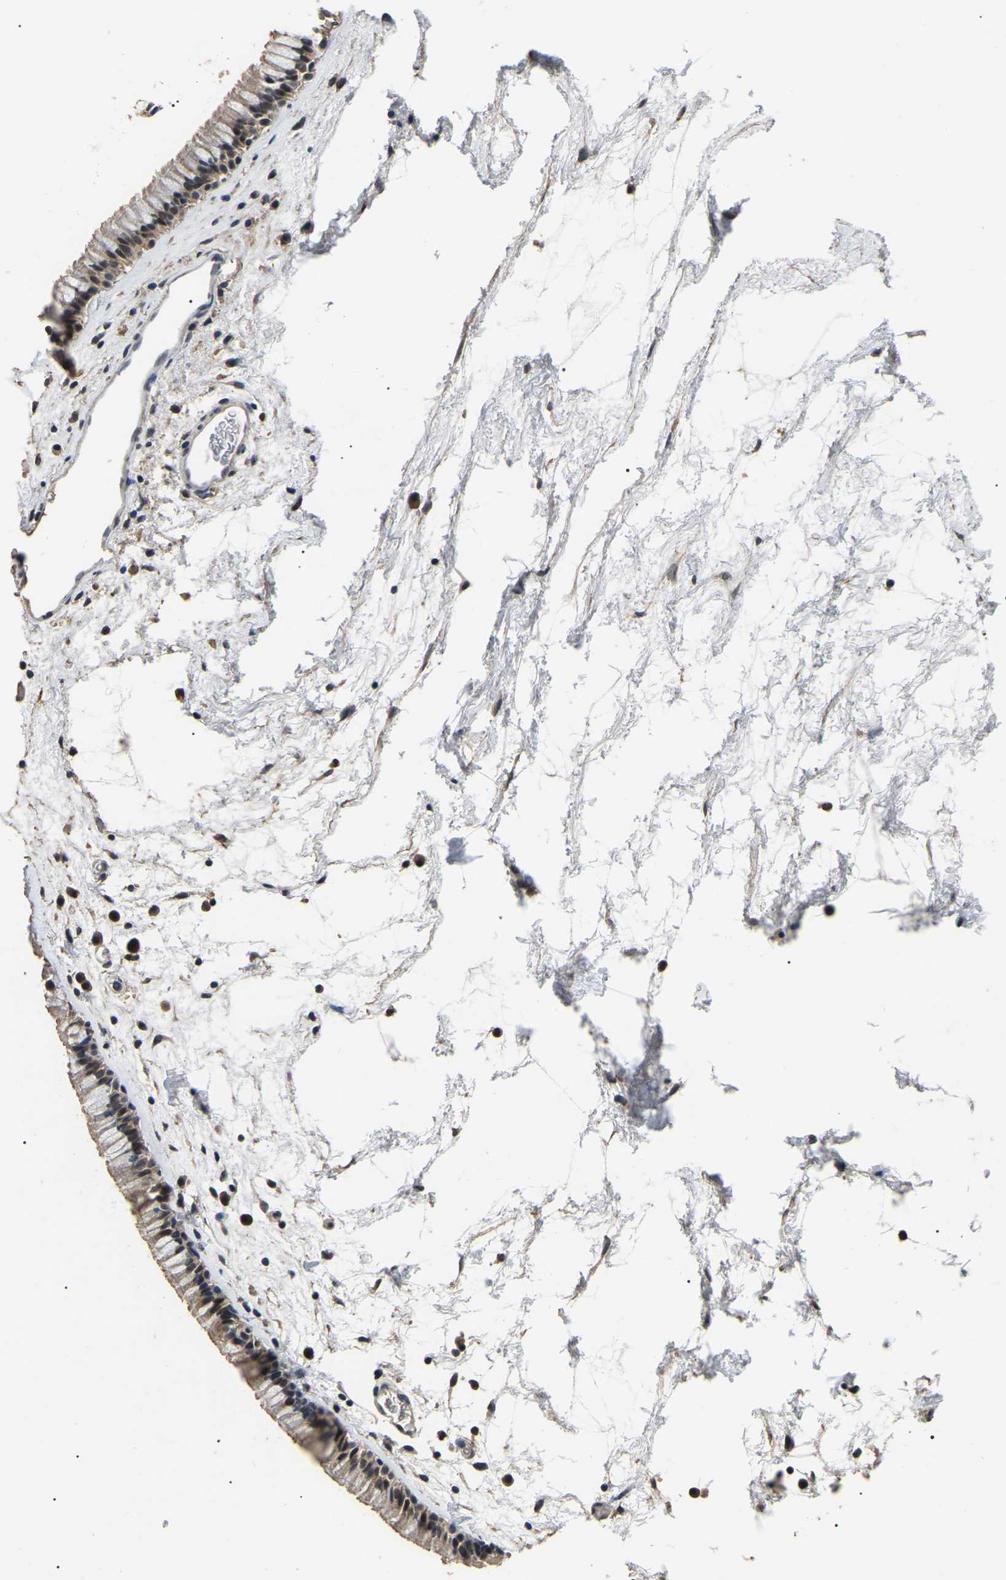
{"staining": {"intensity": "moderate", "quantity": ">75%", "location": "cytoplasmic/membranous,nuclear"}, "tissue": "nasopharynx", "cell_type": "Respiratory epithelial cells", "image_type": "normal", "snomed": [{"axis": "morphology", "description": "Normal tissue, NOS"}, {"axis": "morphology", "description": "Inflammation, NOS"}, {"axis": "topography", "description": "Nasopharynx"}], "caption": "The histopathology image shows immunohistochemical staining of benign nasopharynx. There is moderate cytoplasmic/membranous,nuclear staining is identified in approximately >75% of respiratory epithelial cells.", "gene": "PPM1E", "patient": {"sex": "male", "age": 48}}